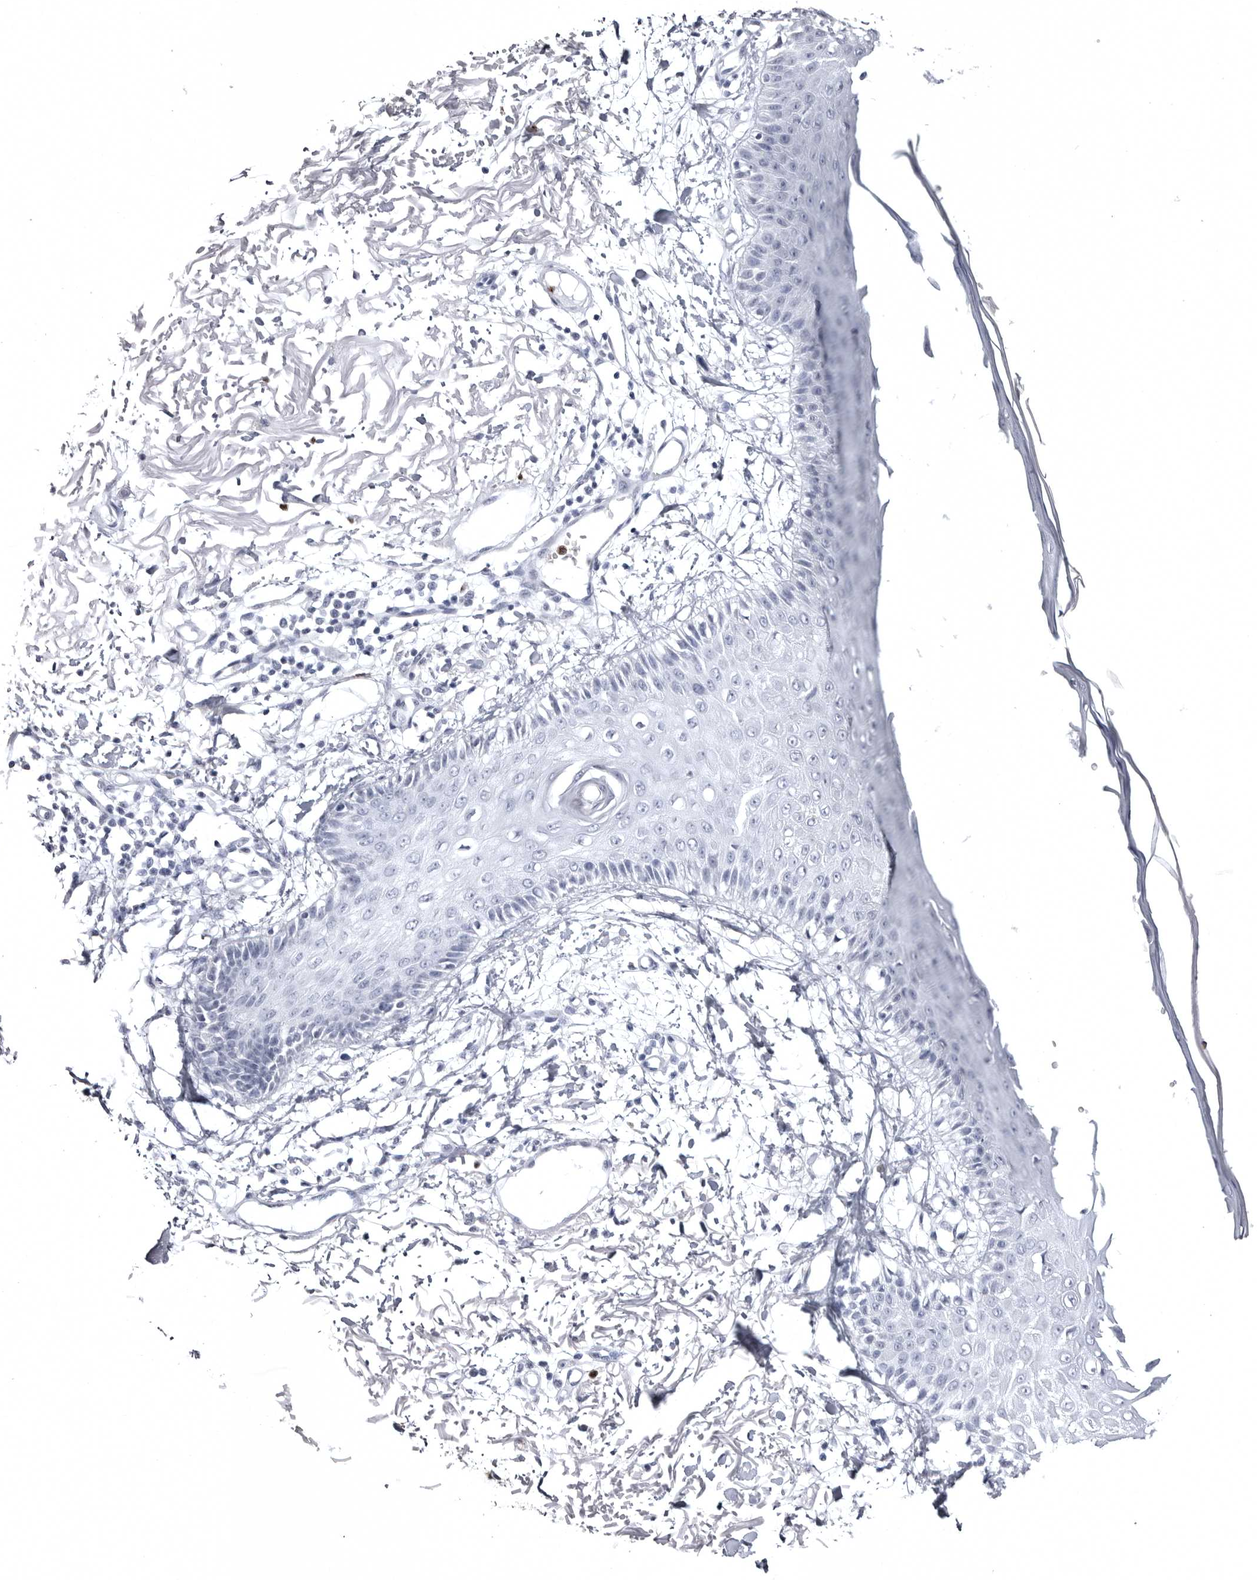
{"staining": {"intensity": "negative", "quantity": "none", "location": "none"}, "tissue": "skin", "cell_type": "Fibroblasts", "image_type": "normal", "snomed": [{"axis": "morphology", "description": "Normal tissue, NOS"}, {"axis": "morphology", "description": "Squamous cell carcinoma, NOS"}, {"axis": "topography", "description": "Skin"}, {"axis": "topography", "description": "Peripheral nerve tissue"}], "caption": "Immunohistochemical staining of unremarkable skin shows no significant positivity in fibroblasts. (DAB IHC visualized using brightfield microscopy, high magnification).", "gene": "STAP2", "patient": {"sex": "male", "age": 83}}